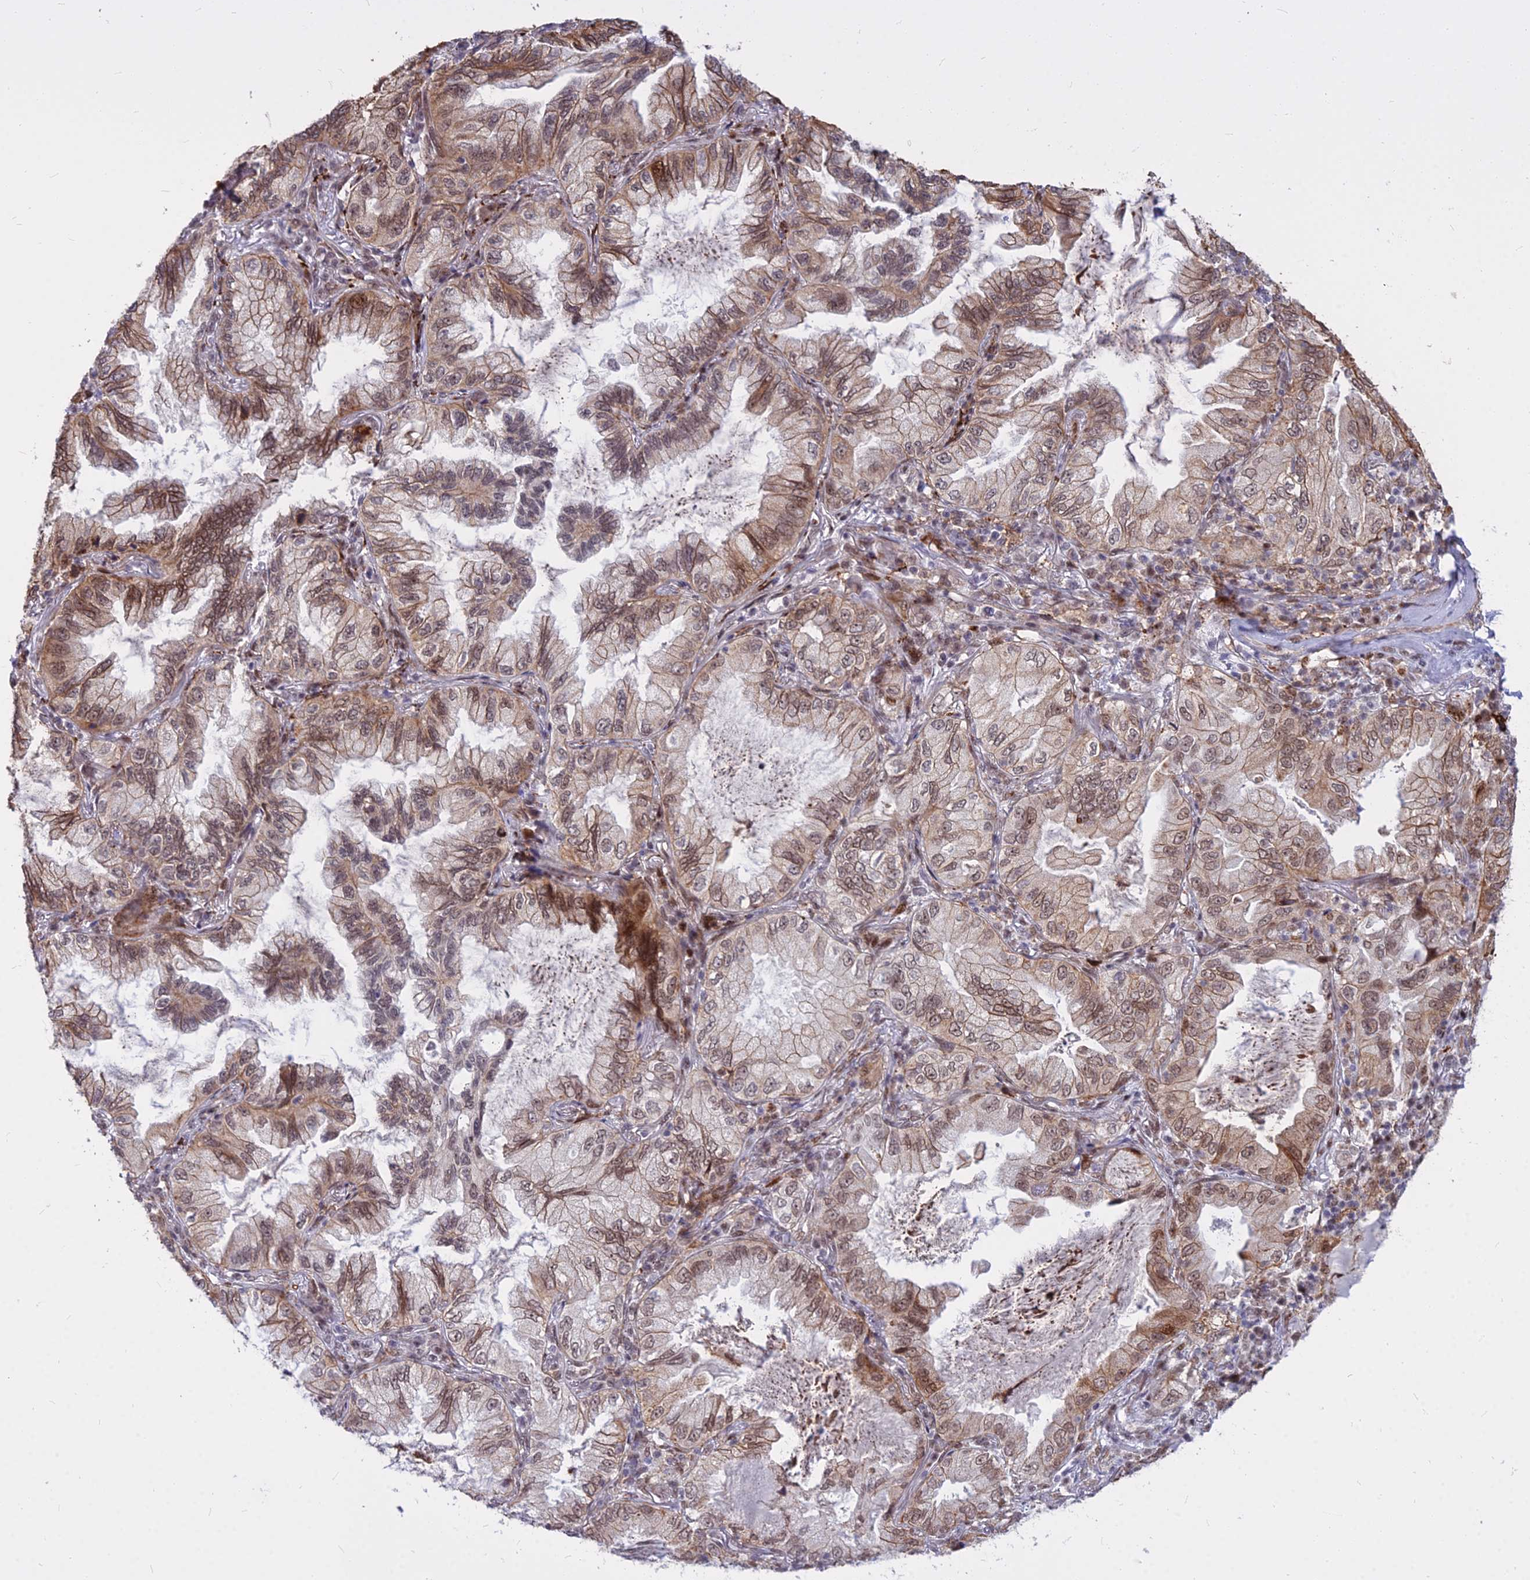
{"staining": {"intensity": "moderate", "quantity": ">75%", "location": "cytoplasmic/membranous,nuclear"}, "tissue": "lung cancer", "cell_type": "Tumor cells", "image_type": "cancer", "snomed": [{"axis": "morphology", "description": "Adenocarcinoma, NOS"}, {"axis": "topography", "description": "Lung"}], "caption": "Moderate cytoplasmic/membranous and nuclear expression is seen in approximately >75% of tumor cells in adenocarcinoma (lung). (Stains: DAB in brown, nuclei in blue, Microscopy: brightfield microscopy at high magnification).", "gene": "ALG10", "patient": {"sex": "female", "age": 69}}